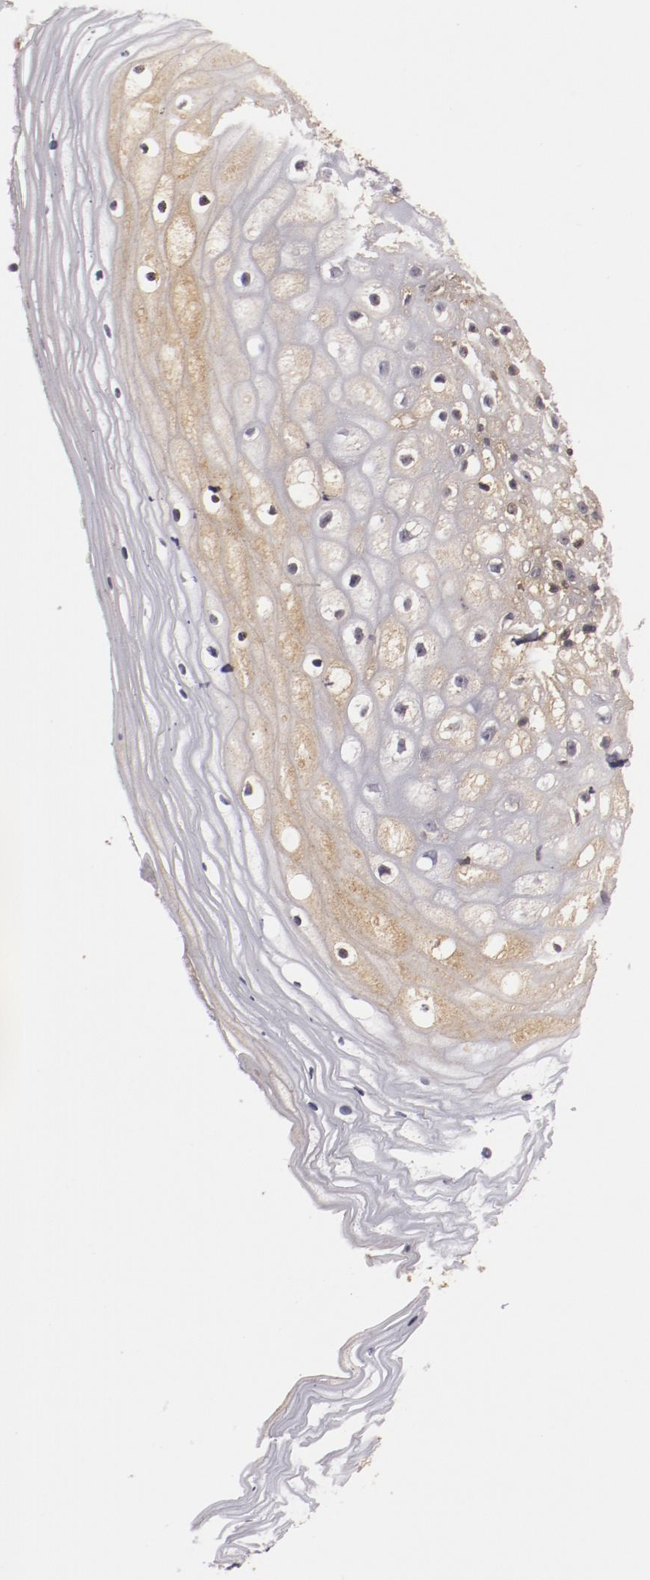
{"staining": {"intensity": "weak", "quantity": "<25%", "location": "cytoplasmic/membranous"}, "tissue": "vagina", "cell_type": "Squamous epithelial cells", "image_type": "normal", "snomed": [{"axis": "morphology", "description": "Normal tissue, NOS"}, {"axis": "topography", "description": "Vagina"}], "caption": "This is a micrograph of IHC staining of benign vagina, which shows no staining in squamous epithelial cells.", "gene": "MBL2", "patient": {"sex": "female", "age": 46}}